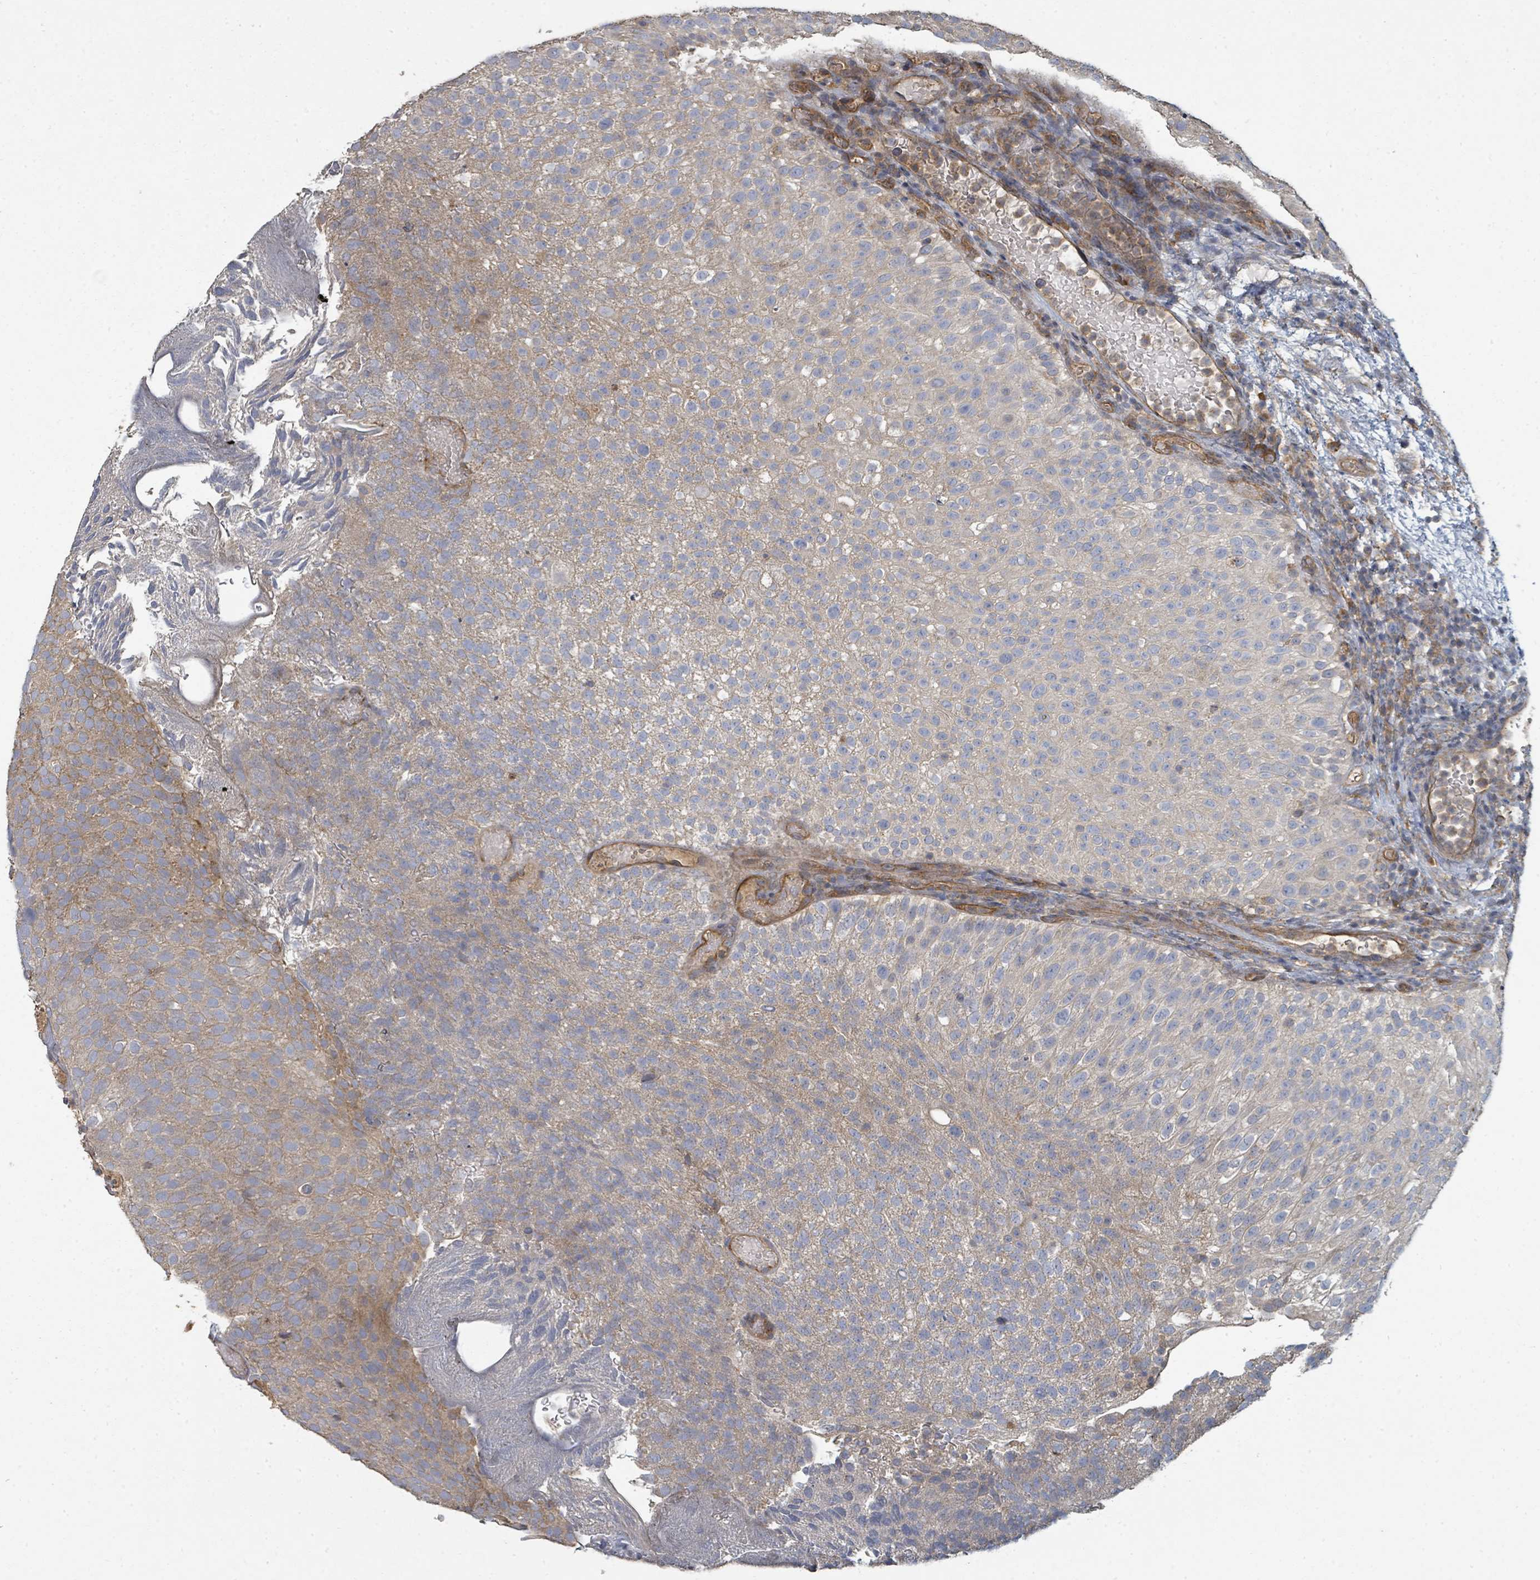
{"staining": {"intensity": "moderate", "quantity": "<25%", "location": "cytoplasmic/membranous"}, "tissue": "urothelial cancer", "cell_type": "Tumor cells", "image_type": "cancer", "snomed": [{"axis": "morphology", "description": "Urothelial carcinoma, Low grade"}, {"axis": "topography", "description": "Urinary bladder"}], "caption": "Protein positivity by IHC reveals moderate cytoplasmic/membranous positivity in approximately <25% of tumor cells in urothelial carcinoma (low-grade).", "gene": "WDFY1", "patient": {"sex": "male", "age": 78}}